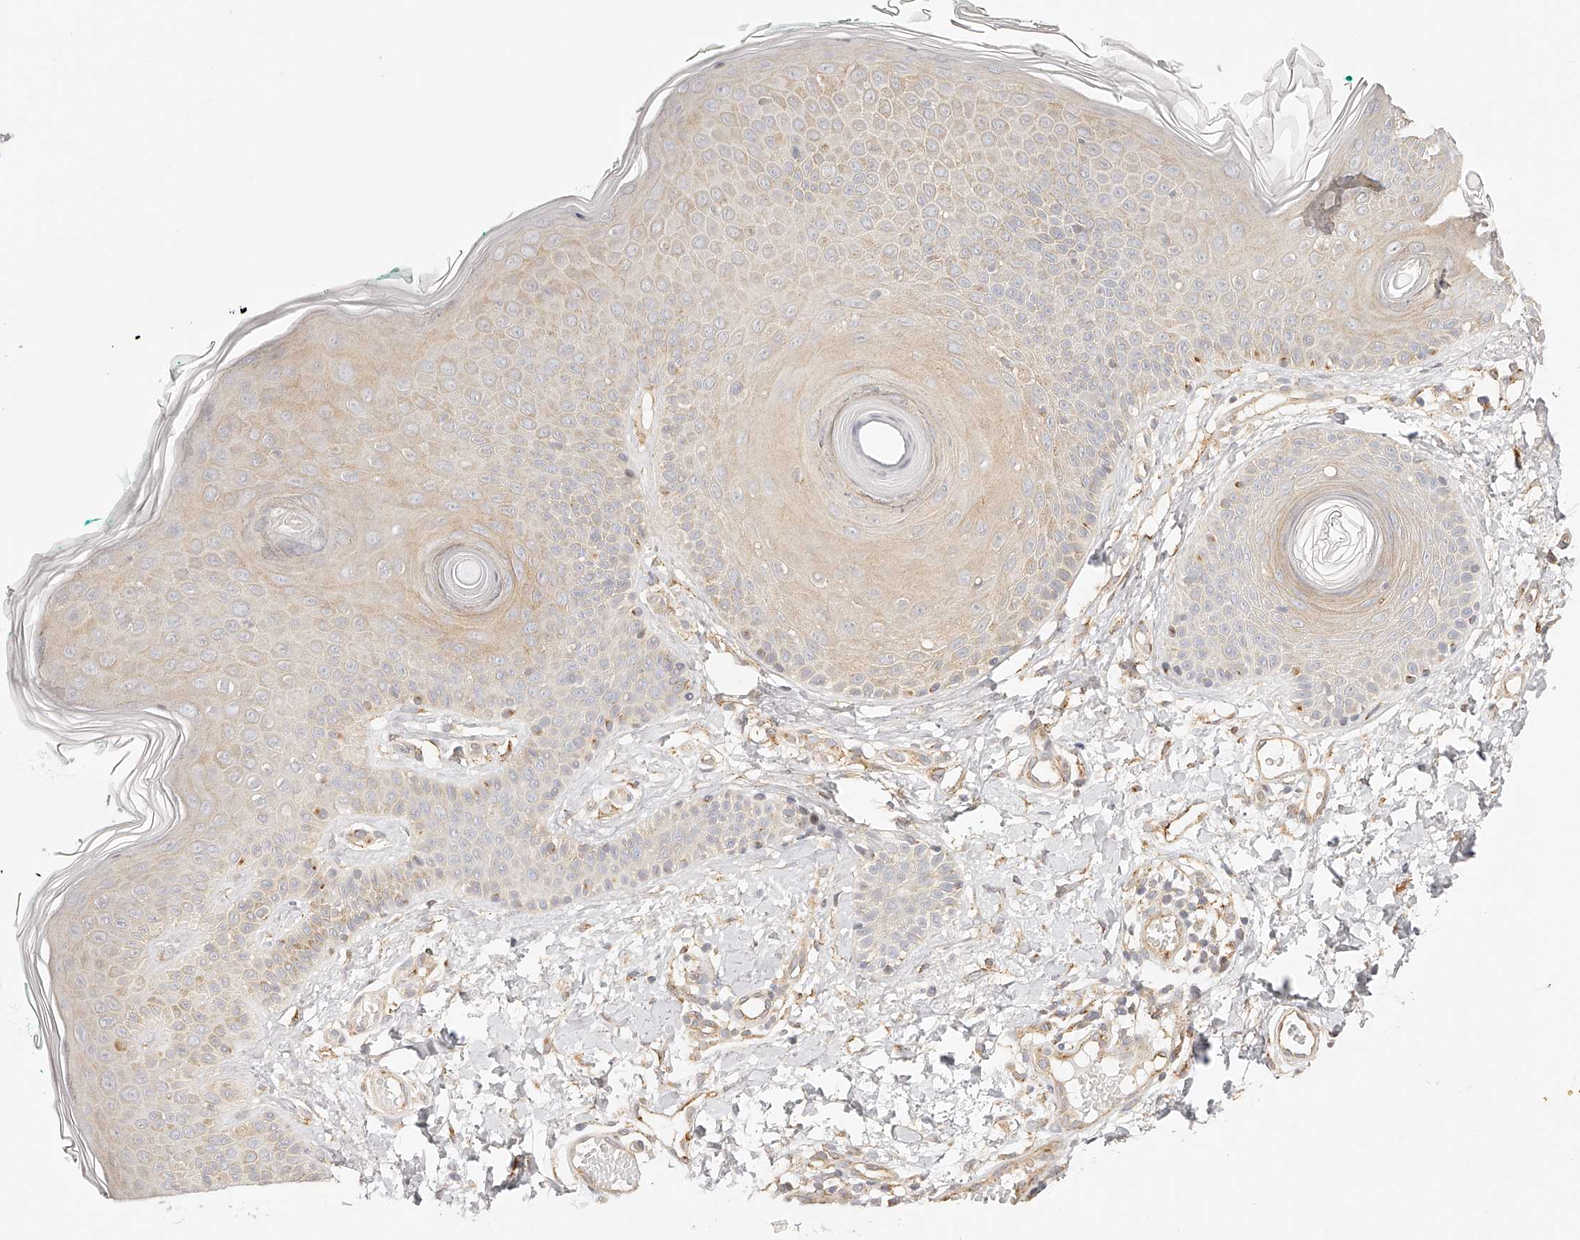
{"staining": {"intensity": "weak", "quantity": ">75%", "location": "cytoplasmic/membranous"}, "tissue": "skin", "cell_type": "Fibroblasts", "image_type": "normal", "snomed": [{"axis": "morphology", "description": "Normal tissue, NOS"}, {"axis": "topography", "description": "Skin"}], "caption": "Skin stained with immunohistochemistry (IHC) exhibits weak cytoplasmic/membranous staining in approximately >75% of fibroblasts.", "gene": "SYNC", "patient": {"sex": "male", "age": 37}}